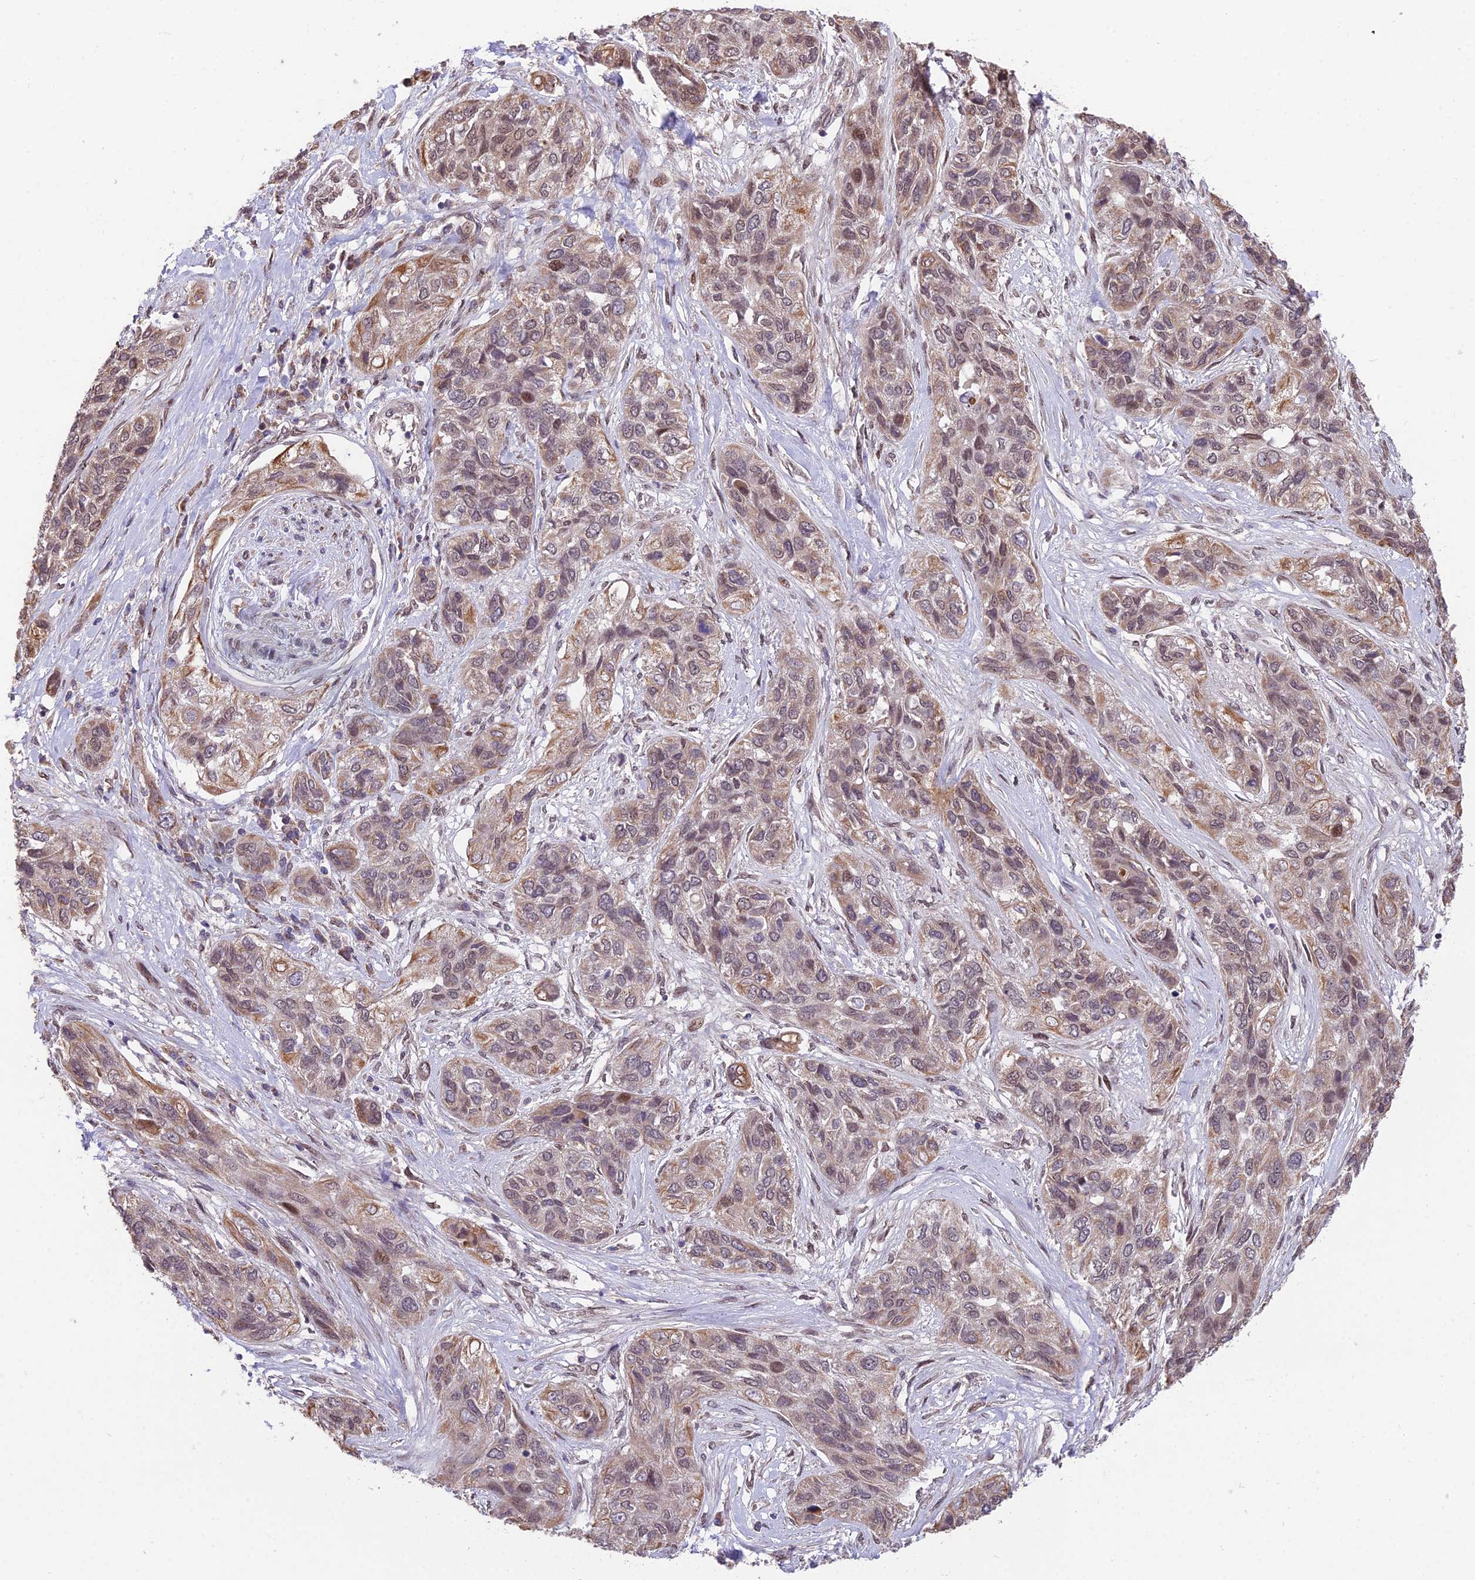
{"staining": {"intensity": "moderate", "quantity": "25%-75%", "location": "cytoplasmic/membranous,nuclear"}, "tissue": "lung cancer", "cell_type": "Tumor cells", "image_type": "cancer", "snomed": [{"axis": "morphology", "description": "Squamous cell carcinoma, NOS"}, {"axis": "topography", "description": "Lung"}], "caption": "There is medium levels of moderate cytoplasmic/membranous and nuclear expression in tumor cells of squamous cell carcinoma (lung), as demonstrated by immunohistochemical staining (brown color).", "gene": "CYP2R1", "patient": {"sex": "female", "age": 70}}